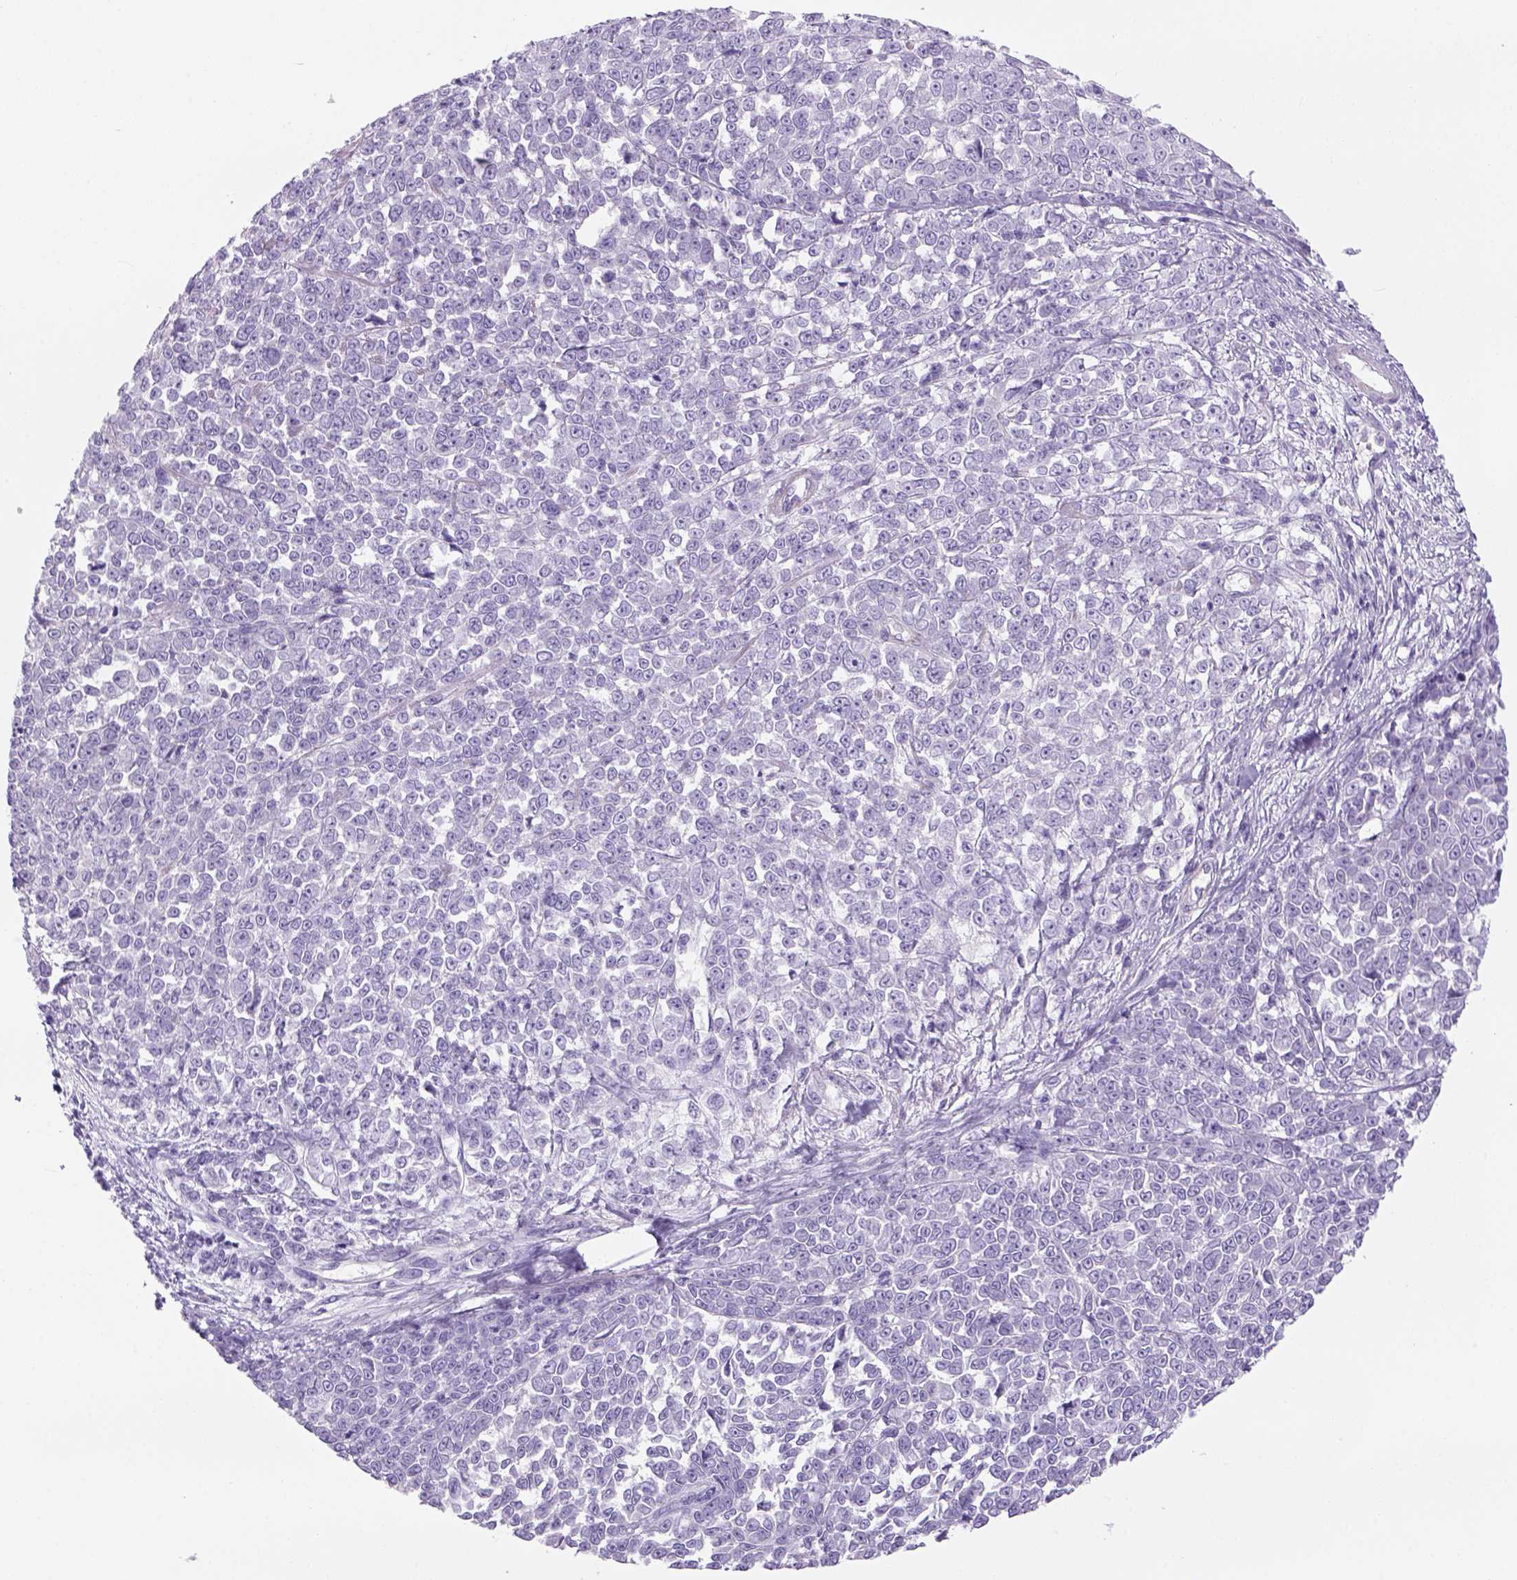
{"staining": {"intensity": "negative", "quantity": "none", "location": "none"}, "tissue": "melanoma", "cell_type": "Tumor cells", "image_type": "cancer", "snomed": [{"axis": "morphology", "description": "Malignant melanoma, NOS"}, {"axis": "topography", "description": "Skin"}], "caption": "Immunohistochemical staining of human melanoma demonstrates no significant positivity in tumor cells.", "gene": "TENM4", "patient": {"sex": "female", "age": 95}}